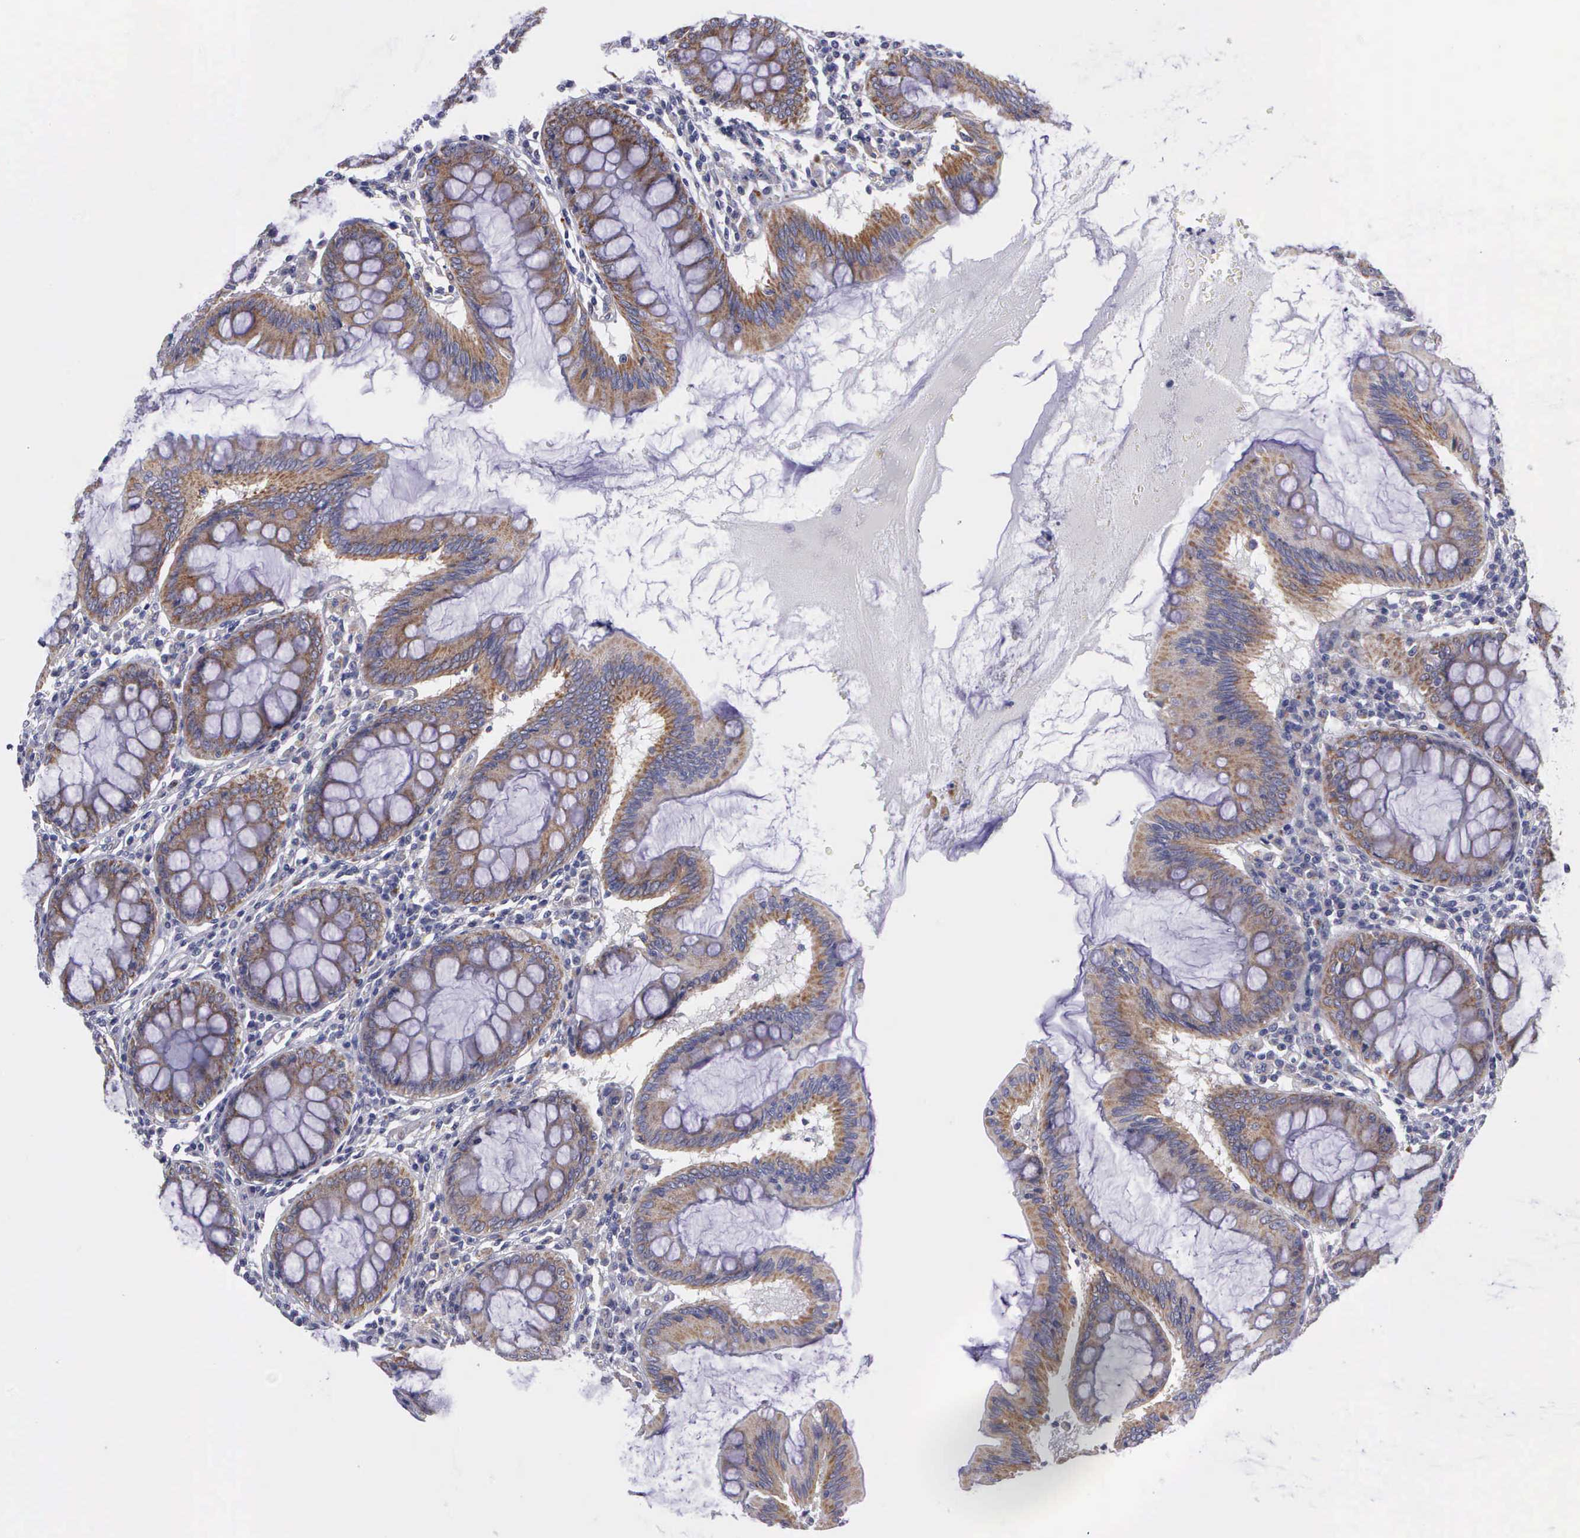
{"staining": {"intensity": "weak", "quantity": ">75%", "location": "cytoplasmic/membranous"}, "tissue": "colon", "cell_type": "Endothelial cells", "image_type": "normal", "snomed": [{"axis": "morphology", "description": "Normal tissue, NOS"}, {"axis": "topography", "description": "Colon"}], "caption": "Colon stained with DAB (3,3'-diaminobenzidine) immunohistochemistry (IHC) reveals low levels of weak cytoplasmic/membranous expression in approximately >75% of endothelial cells. (DAB IHC, brown staining for protein, blue staining for nuclei).", "gene": "SYNJ2BP", "patient": {"sex": "male", "age": 62}}